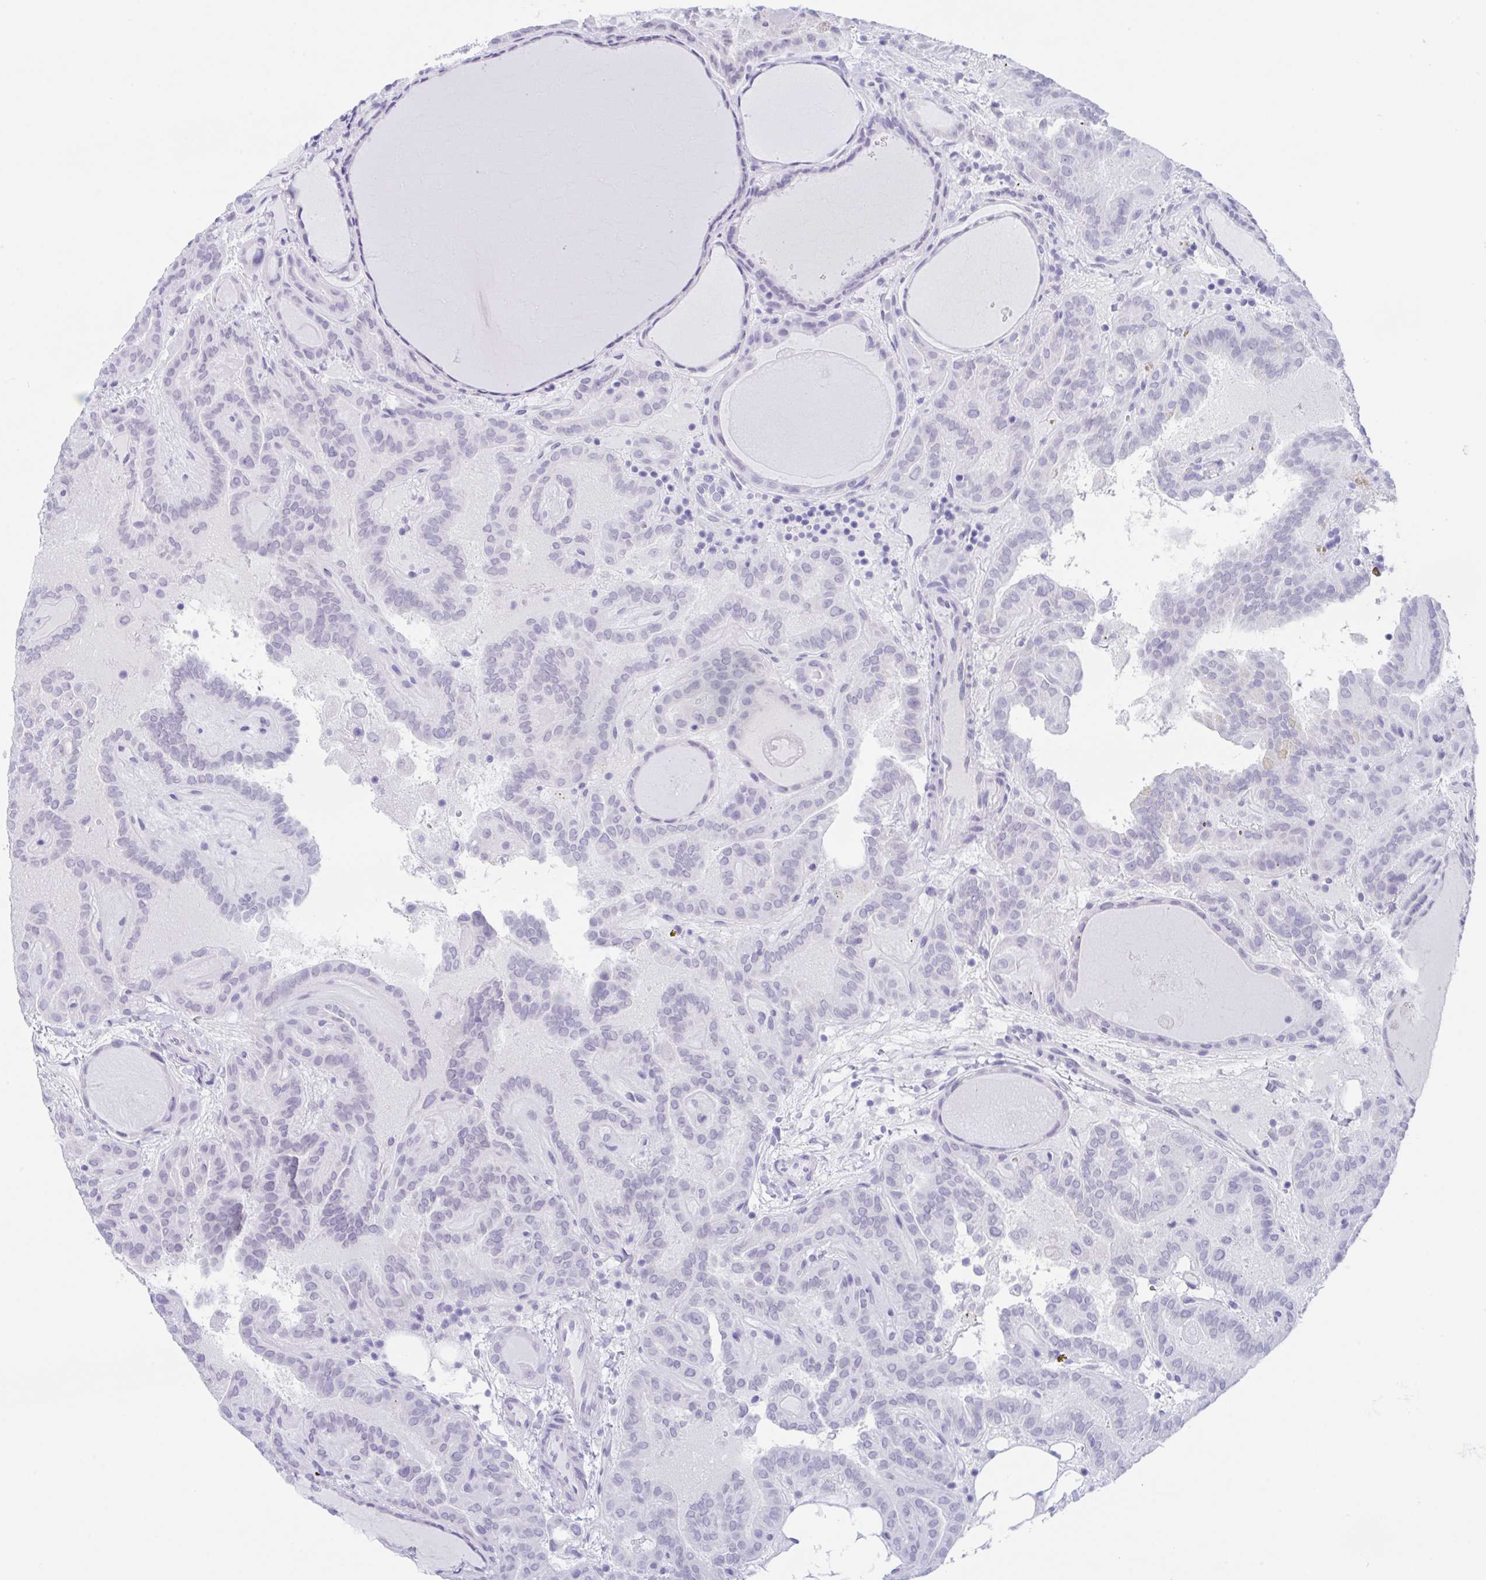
{"staining": {"intensity": "negative", "quantity": "none", "location": "none"}, "tissue": "thyroid cancer", "cell_type": "Tumor cells", "image_type": "cancer", "snomed": [{"axis": "morphology", "description": "Papillary adenocarcinoma, NOS"}, {"axis": "topography", "description": "Thyroid gland"}], "caption": "Immunohistochemistry image of neoplastic tissue: human thyroid papillary adenocarcinoma stained with DAB (3,3'-diaminobenzidine) demonstrates no significant protein expression in tumor cells. (Brightfield microscopy of DAB (3,3'-diaminobenzidine) IHC at high magnification).", "gene": "CDX4", "patient": {"sex": "female", "age": 46}}